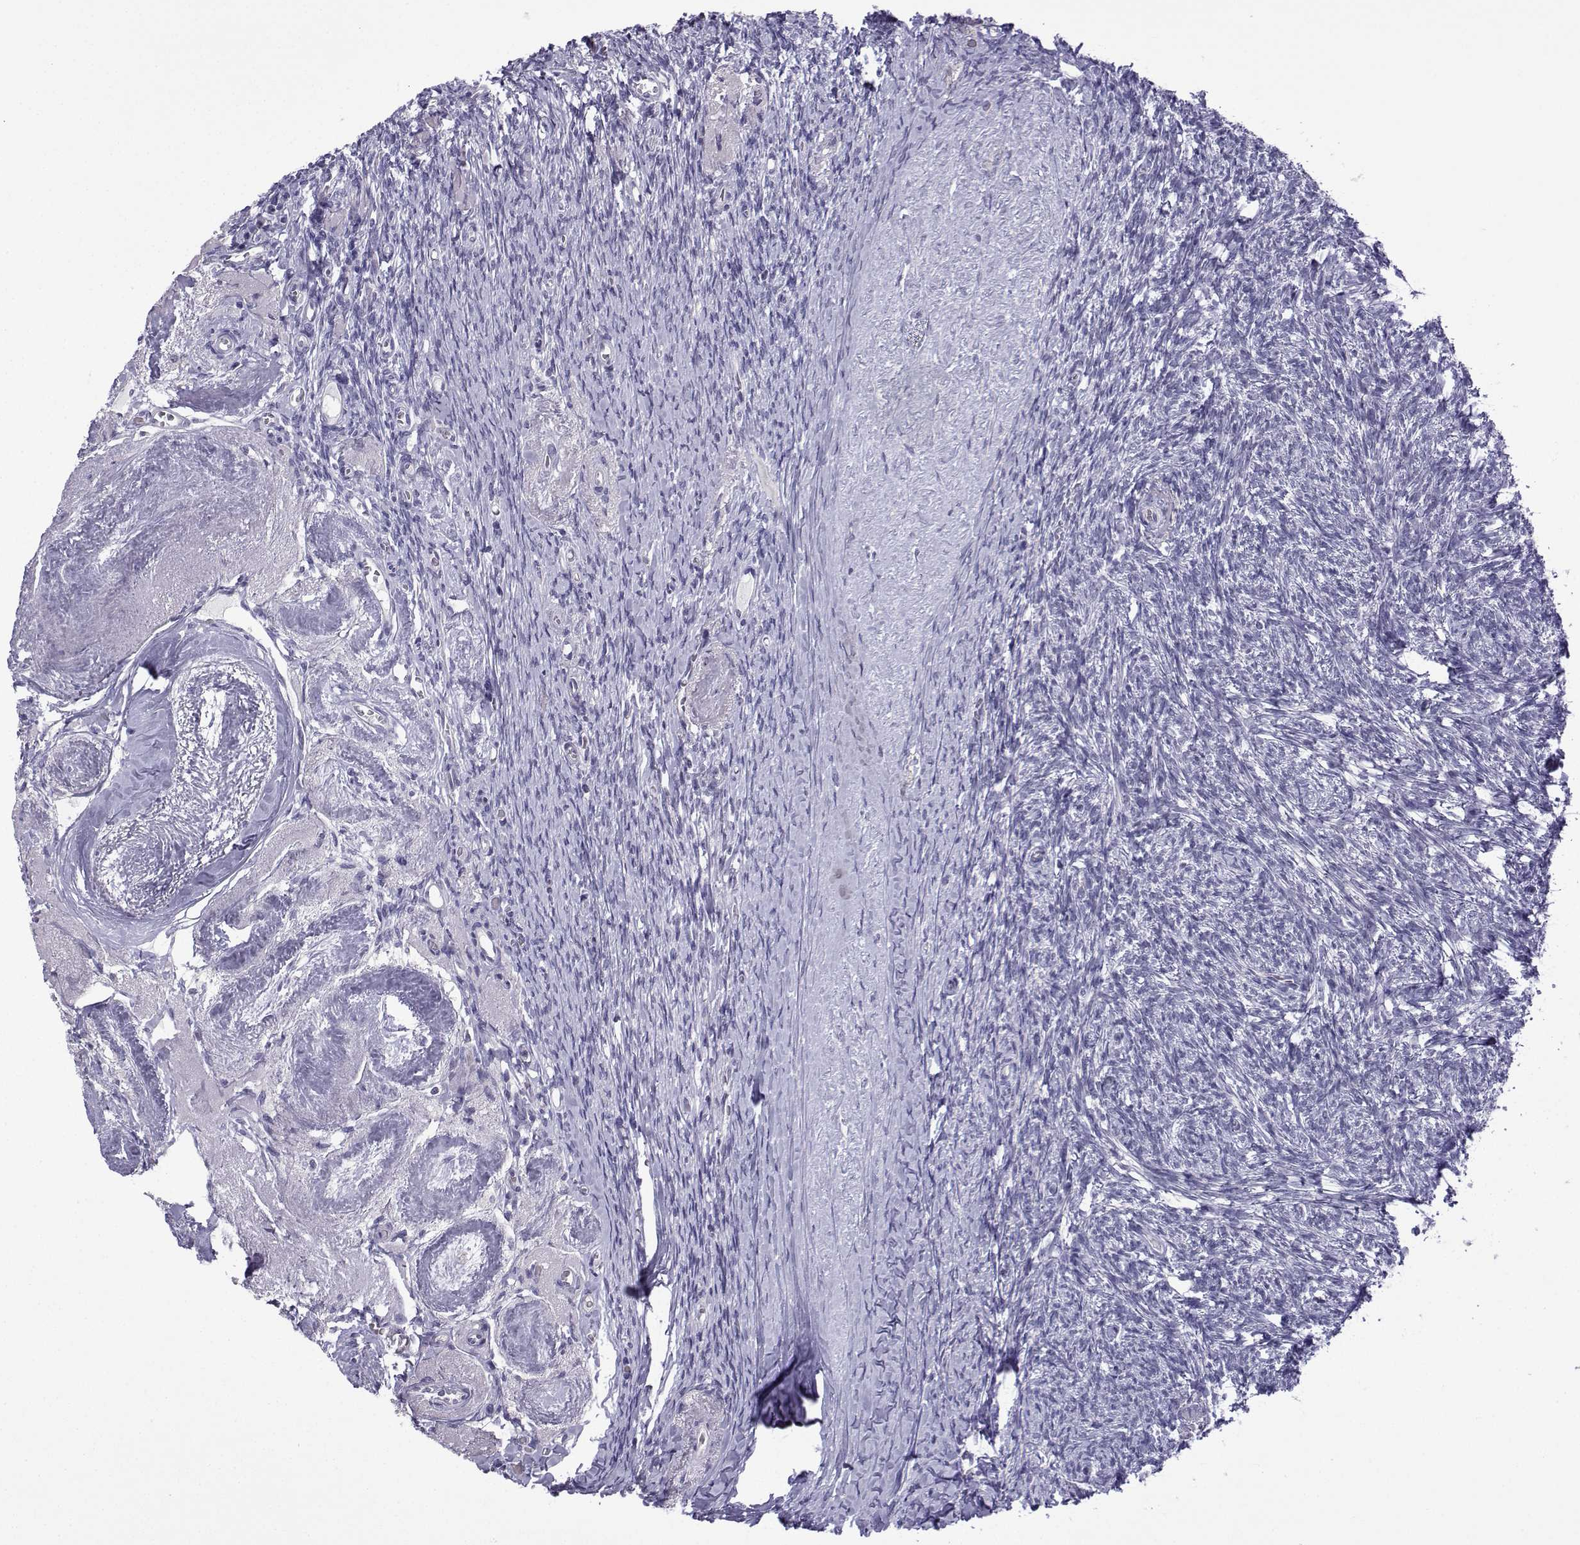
{"staining": {"intensity": "negative", "quantity": "none", "location": "none"}, "tissue": "ovary", "cell_type": "Follicle cells", "image_type": "normal", "snomed": [{"axis": "morphology", "description": "Normal tissue, NOS"}, {"axis": "topography", "description": "Ovary"}], "caption": "This is an immunohistochemistry micrograph of benign human ovary. There is no positivity in follicle cells.", "gene": "INCENP", "patient": {"sex": "female", "age": 72}}